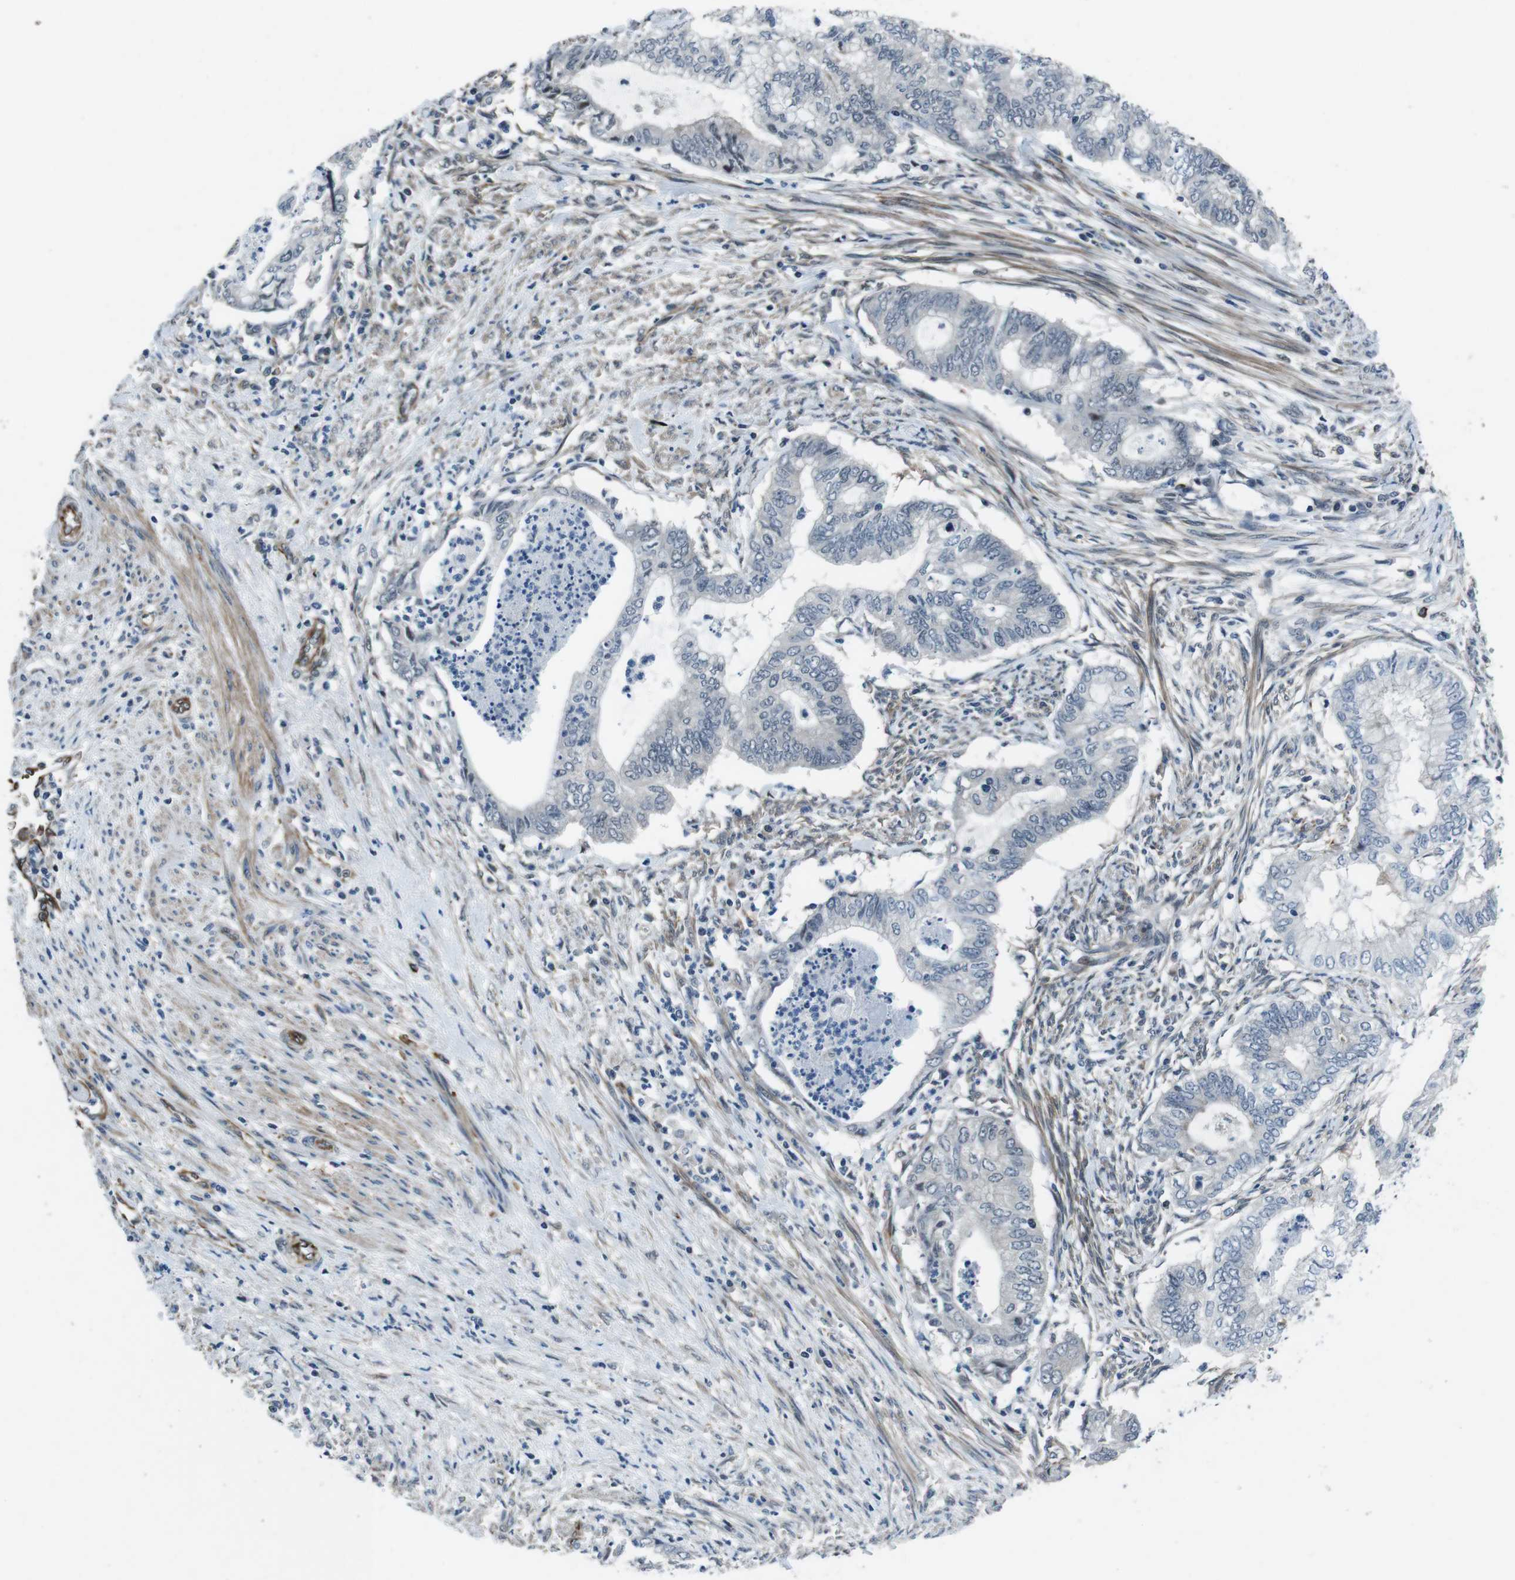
{"staining": {"intensity": "negative", "quantity": "none", "location": "none"}, "tissue": "endometrial cancer", "cell_type": "Tumor cells", "image_type": "cancer", "snomed": [{"axis": "morphology", "description": "Necrosis, NOS"}, {"axis": "morphology", "description": "Adenocarcinoma, NOS"}, {"axis": "topography", "description": "Endometrium"}], "caption": "DAB (3,3'-diaminobenzidine) immunohistochemical staining of human endometrial adenocarcinoma exhibits no significant staining in tumor cells. (DAB immunohistochemistry, high magnification).", "gene": "LRRC49", "patient": {"sex": "female", "age": 79}}